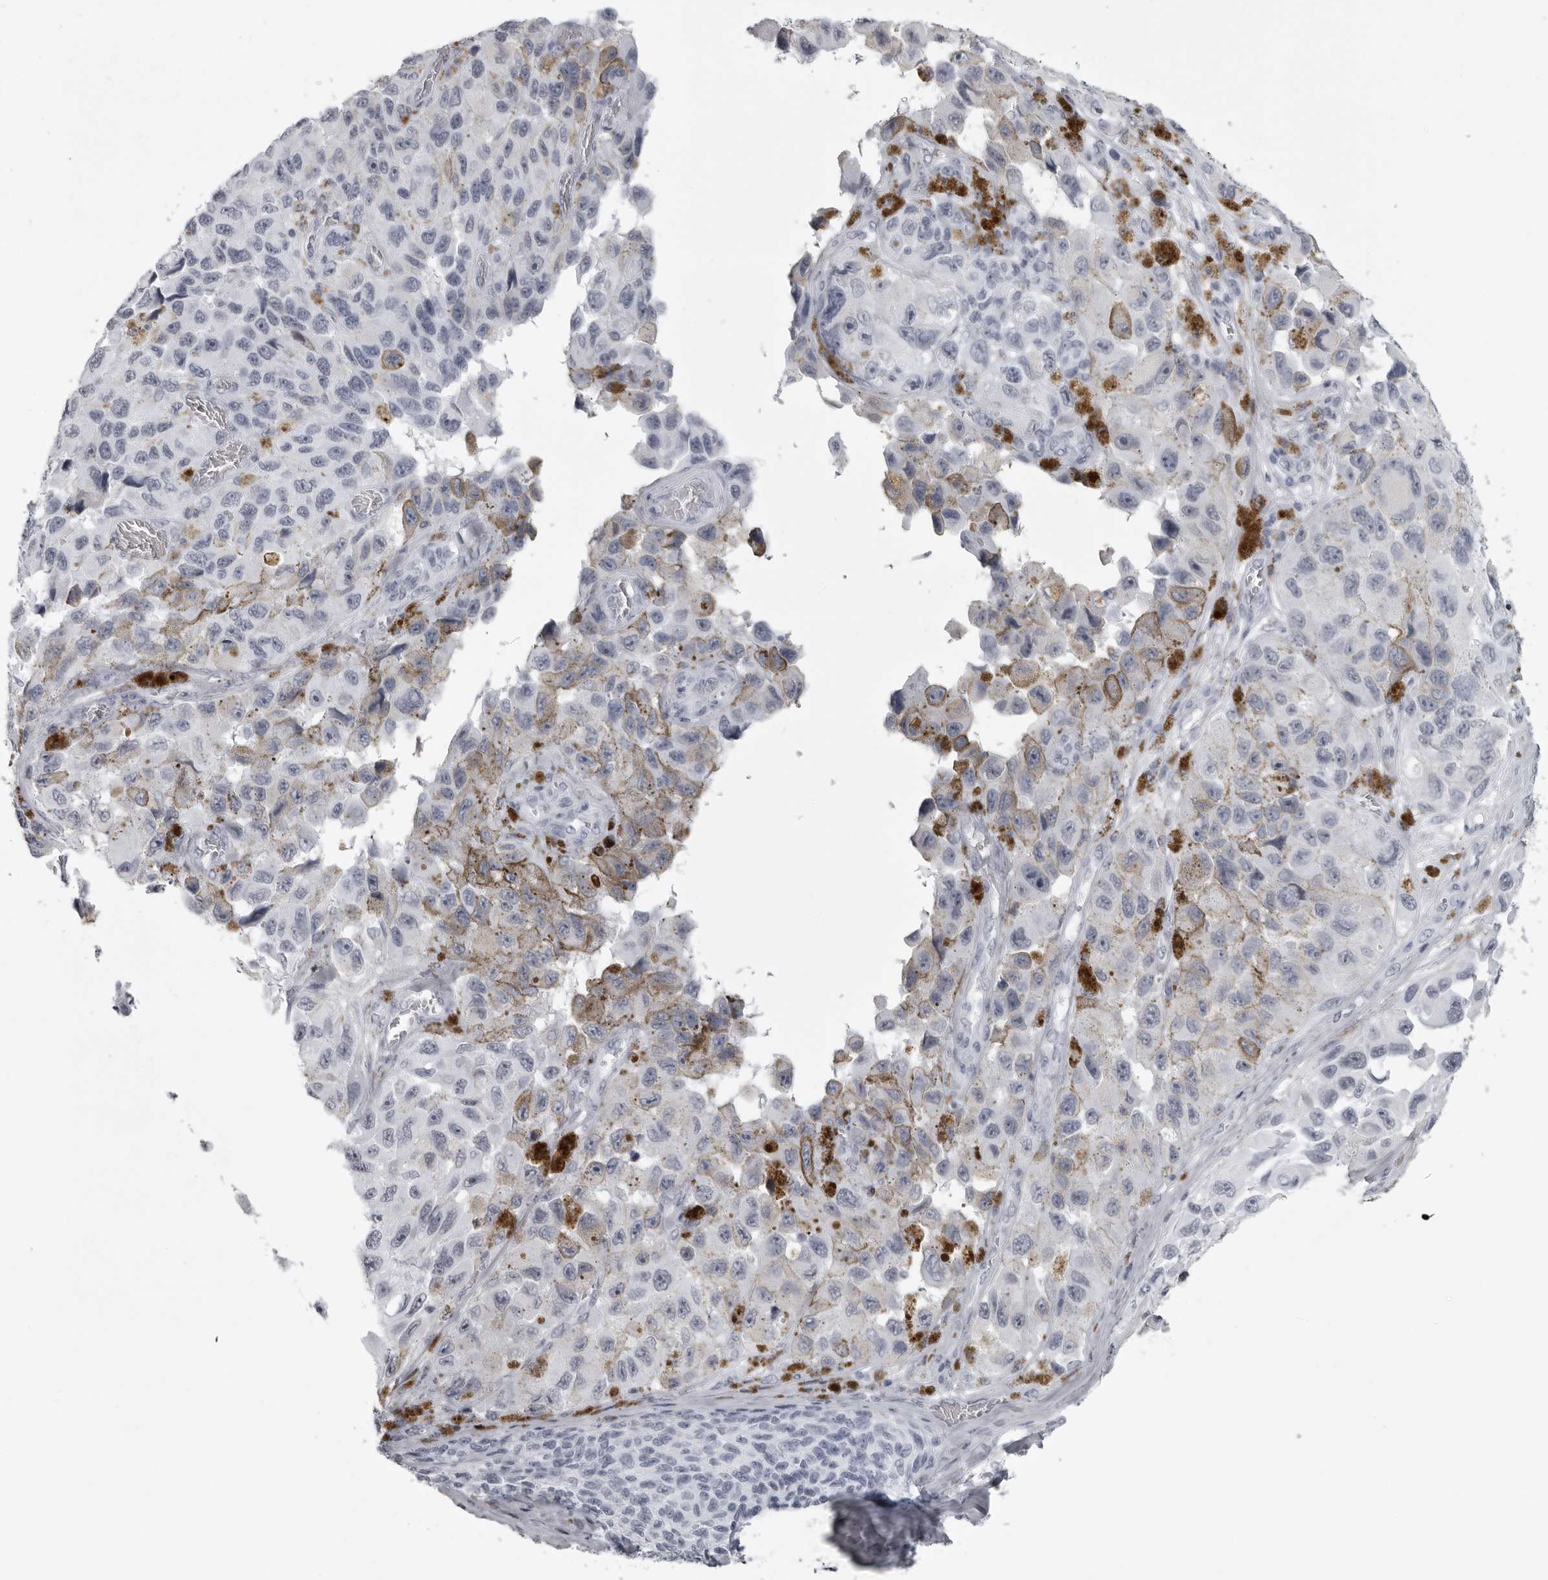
{"staining": {"intensity": "negative", "quantity": "none", "location": "none"}, "tissue": "melanoma", "cell_type": "Tumor cells", "image_type": "cancer", "snomed": [{"axis": "morphology", "description": "Malignant melanoma, NOS"}, {"axis": "topography", "description": "Skin"}], "caption": "Protein analysis of melanoma exhibits no significant positivity in tumor cells.", "gene": "UROD", "patient": {"sex": "female", "age": 73}}